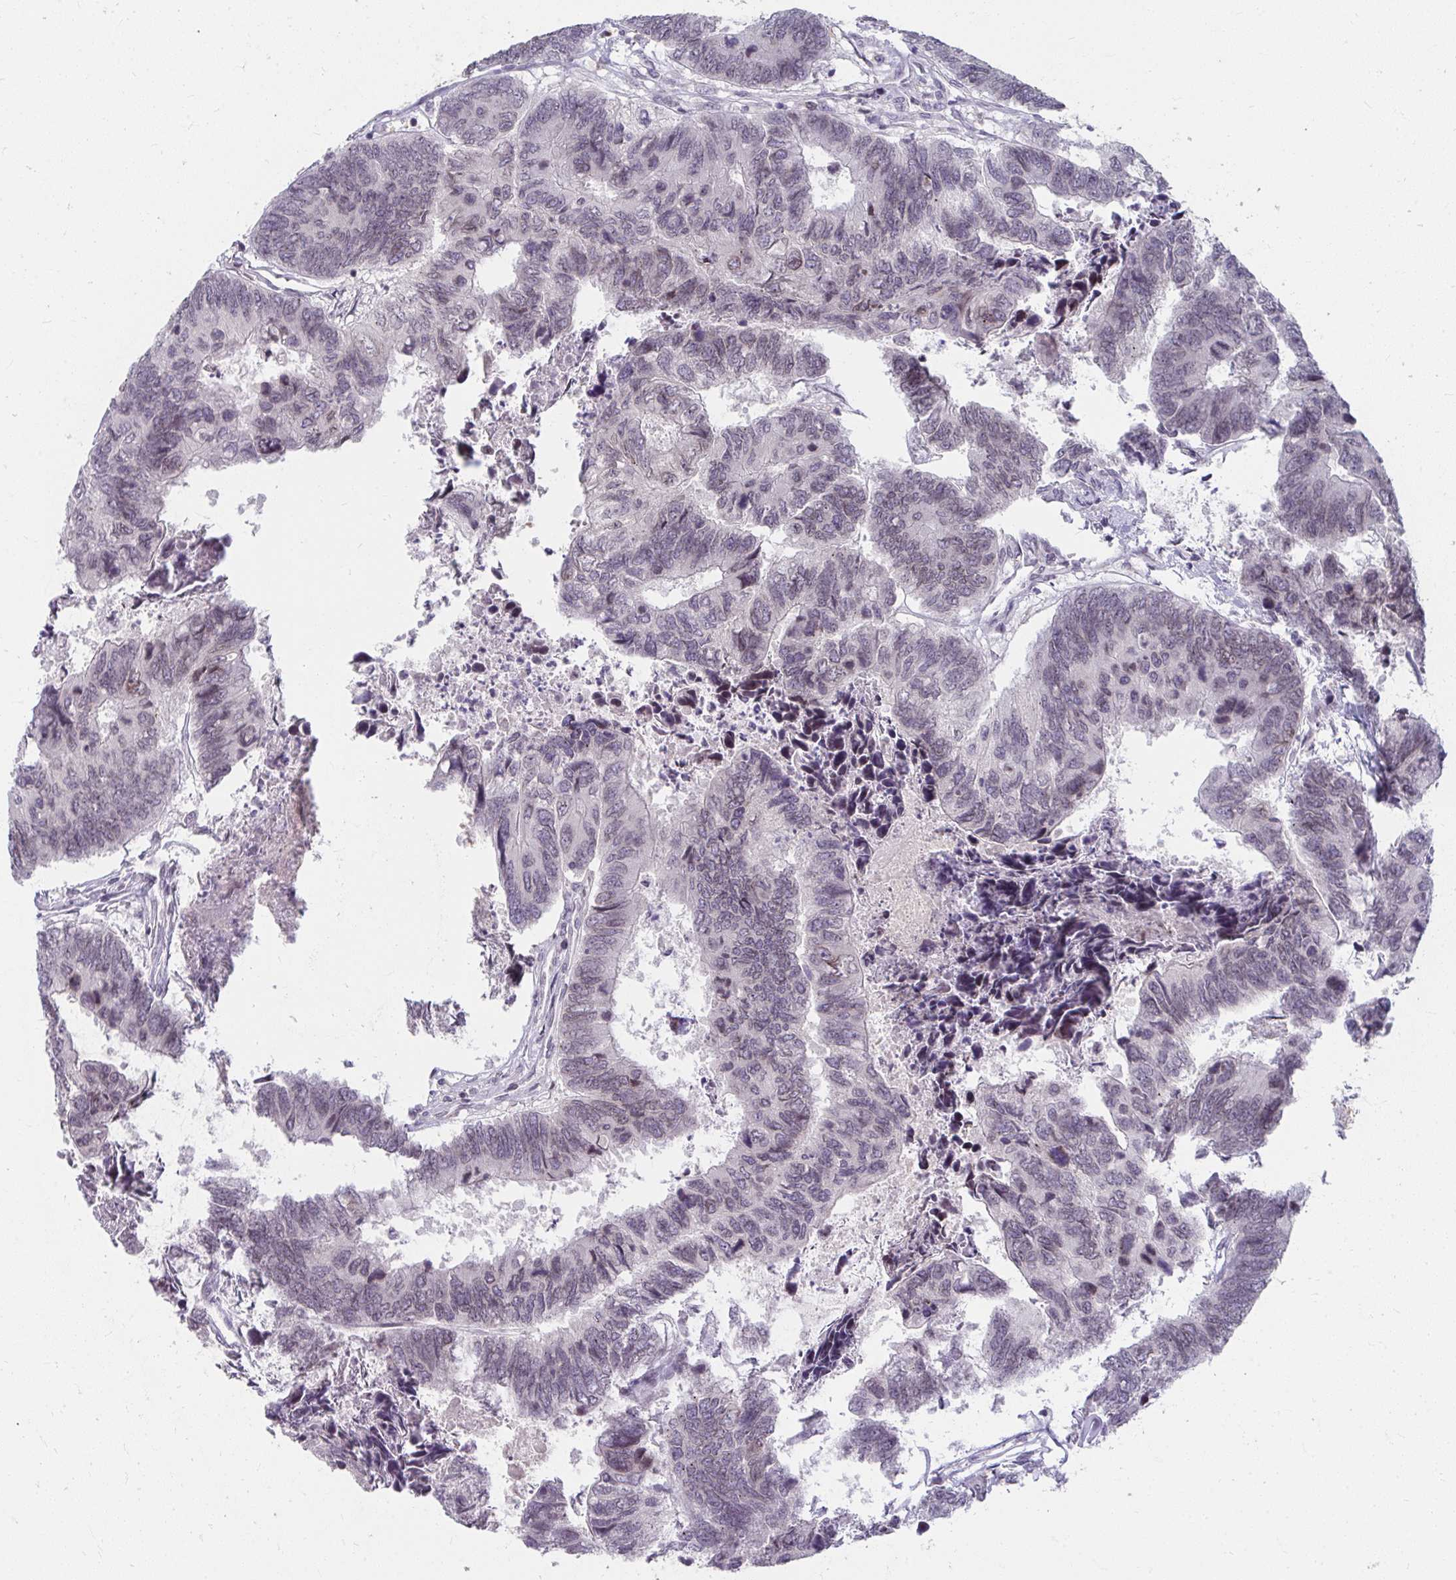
{"staining": {"intensity": "negative", "quantity": "none", "location": "none"}, "tissue": "colorectal cancer", "cell_type": "Tumor cells", "image_type": "cancer", "snomed": [{"axis": "morphology", "description": "Adenocarcinoma, NOS"}, {"axis": "topography", "description": "Colon"}], "caption": "This is a micrograph of immunohistochemistry (IHC) staining of colorectal adenocarcinoma, which shows no expression in tumor cells.", "gene": "NUP133", "patient": {"sex": "female", "age": 67}}